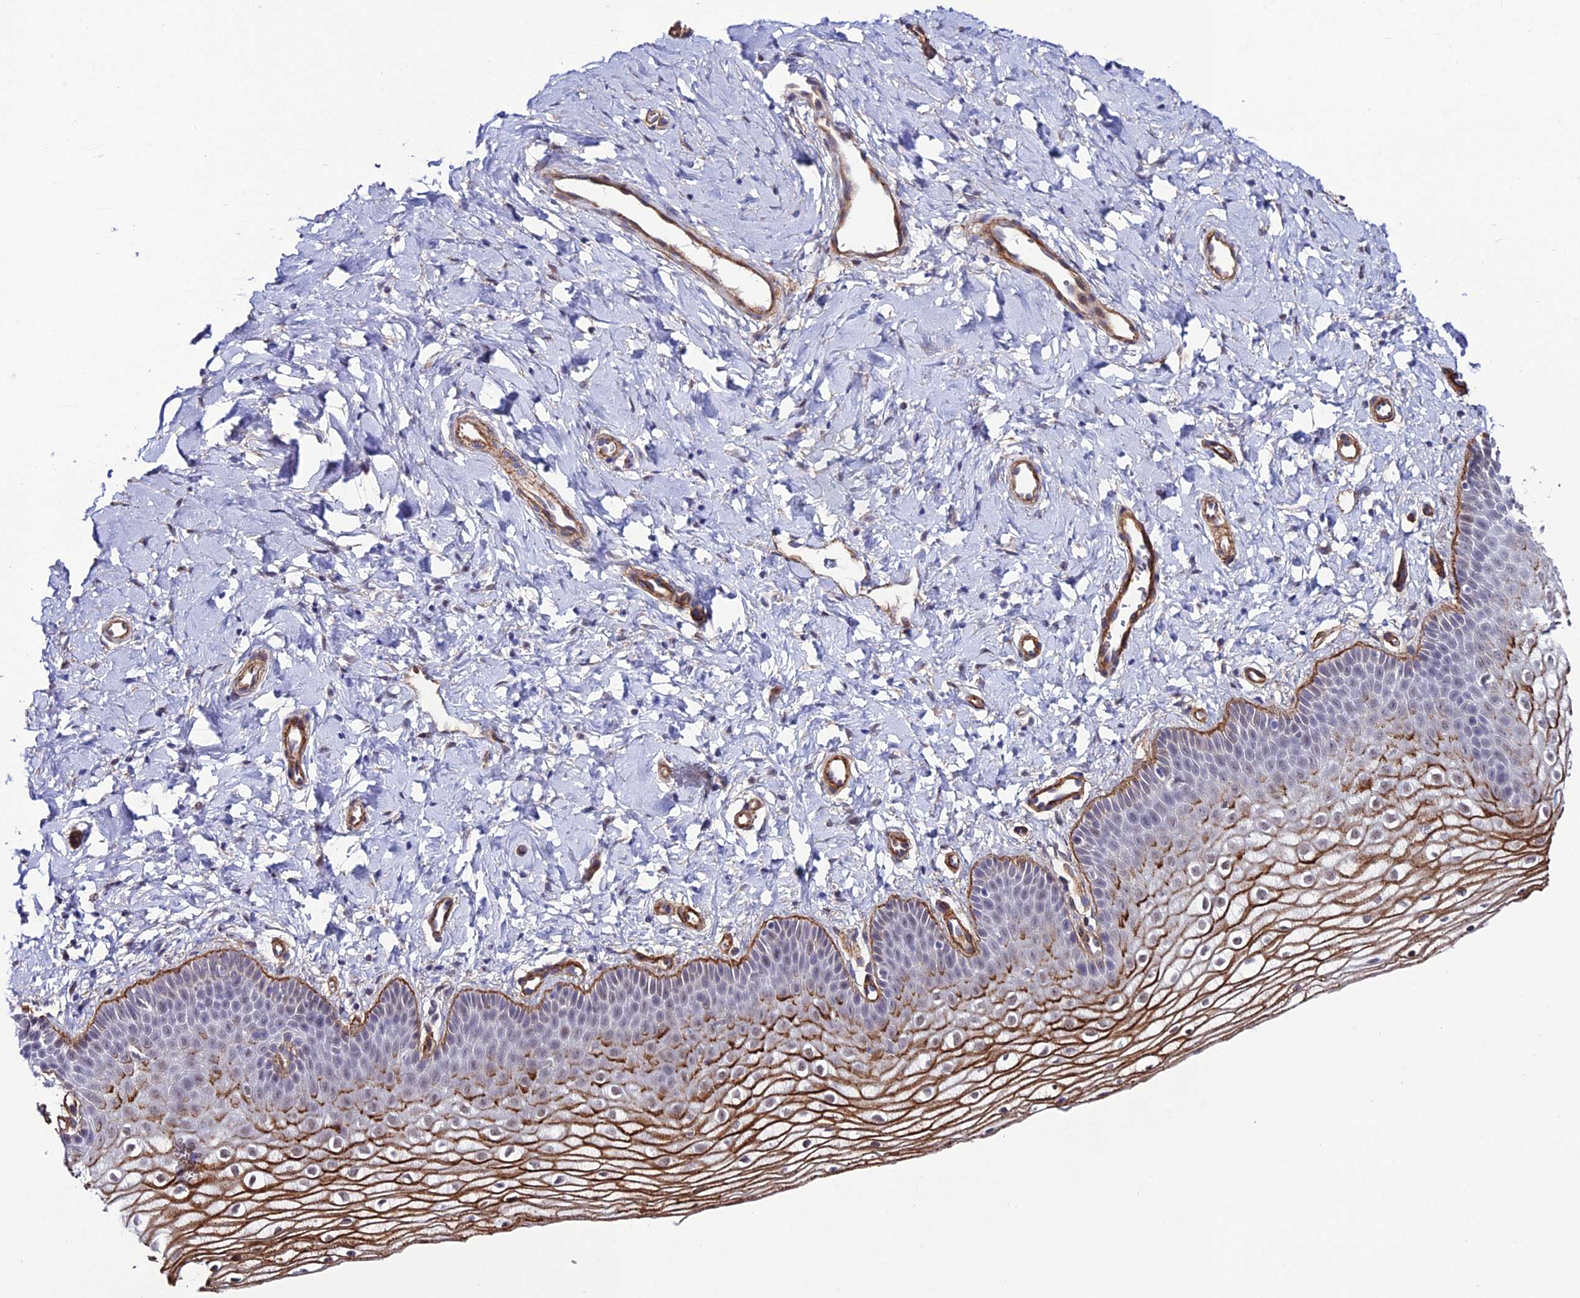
{"staining": {"intensity": "strong", "quantity": "25%-75%", "location": "cytoplasmic/membranous,nuclear"}, "tissue": "vagina", "cell_type": "Squamous epithelial cells", "image_type": "normal", "snomed": [{"axis": "morphology", "description": "Normal tissue, NOS"}, {"axis": "topography", "description": "Vagina"}], "caption": "Benign vagina exhibits strong cytoplasmic/membranous,nuclear expression in about 25%-75% of squamous epithelial cells, visualized by immunohistochemistry. (DAB (3,3'-diaminobenzidine) IHC with brightfield microscopy, high magnification).", "gene": "SYT15B", "patient": {"sex": "female", "age": 68}}